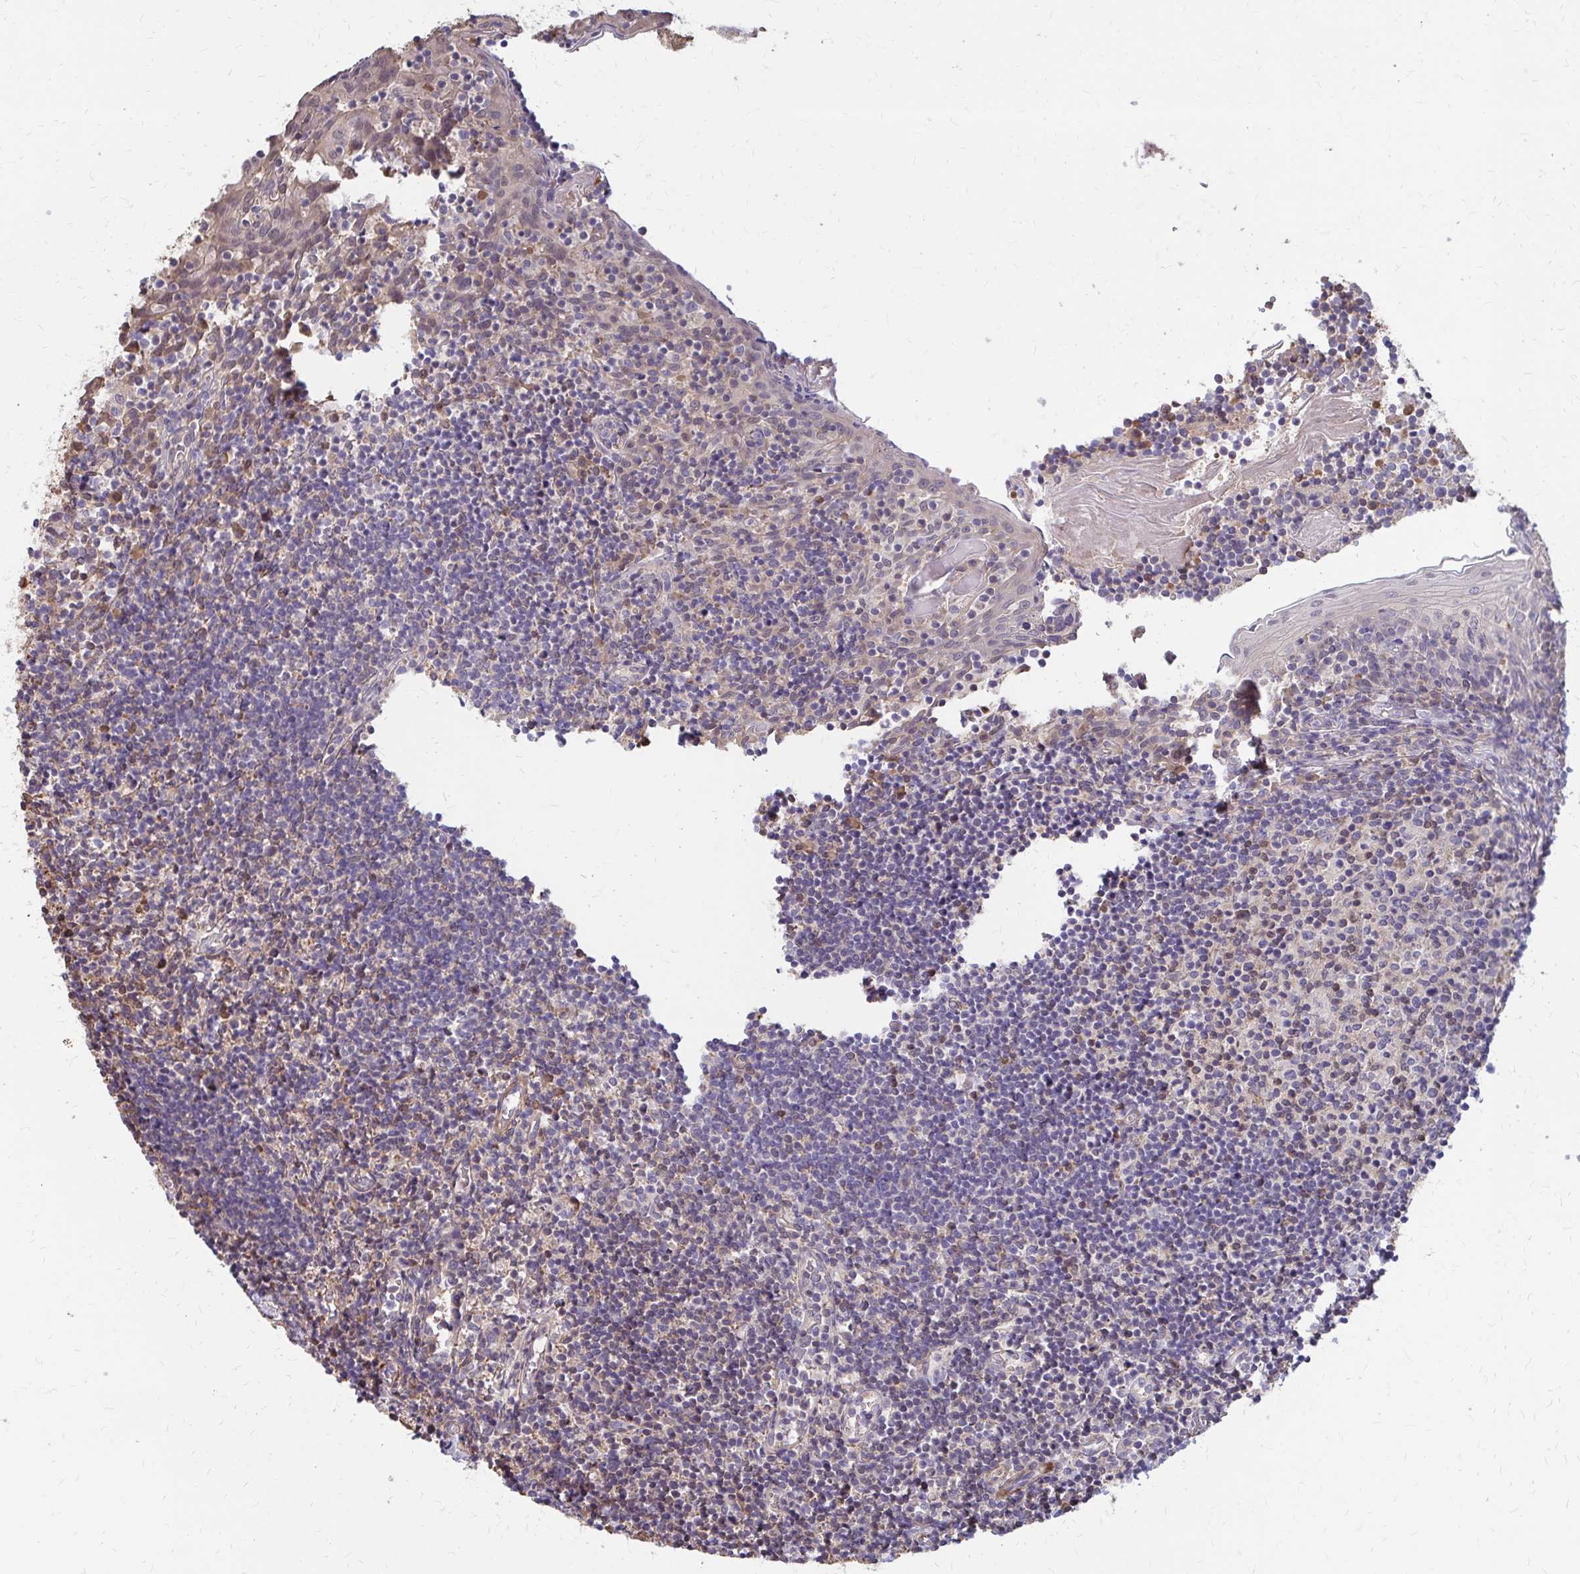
{"staining": {"intensity": "weak", "quantity": "<25%", "location": "cytoplasmic/membranous"}, "tissue": "tonsil", "cell_type": "Germinal center cells", "image_type": "normal", "snomed": [{"axis": "morphology", "description": "Normal tissue, NOS"}, {"axis": "topography", "description": "Tonsil"}], "caption": "High magnification brightfield microscopy of unremarkable tonsil stained with DAB (brown) and counterstained with hematoxylin (blue): germinal center cells show no significant staining.", "gene": "IFI44L", "patient": {"sex": "female", "age": 10}}